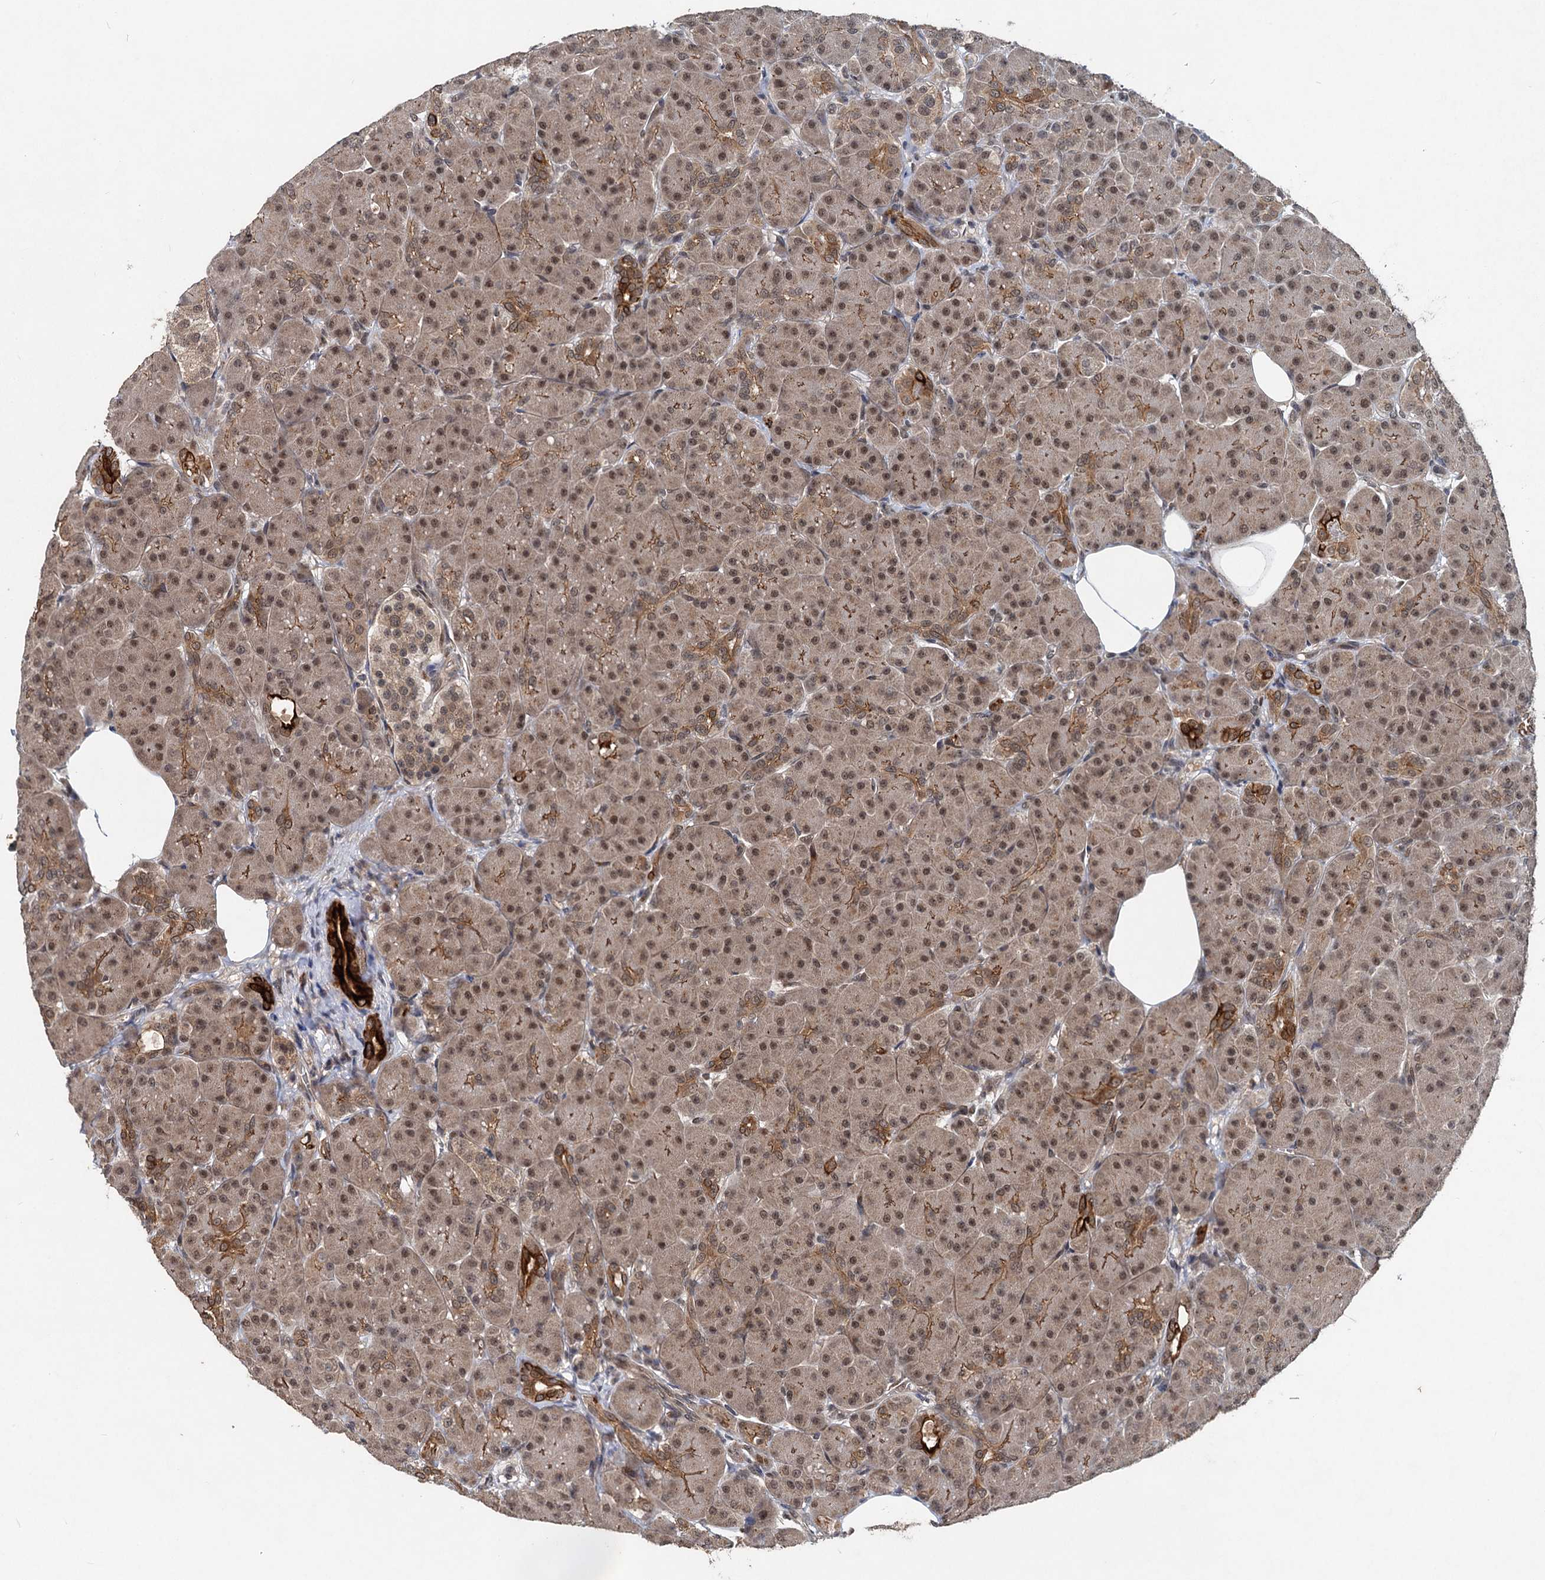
{"staining": {"intensity": "moderate", "quantity": ">75%", "location": "cytoplasmic/membranous,nuclear"}, "tissue": "pancreas", "cell_type": "Exocrine glandular cells", "image_type": "normal", "snomed": [{"axis": "morphology", "description": "Normal tissue, NOS"}, {"axis": "topography", "description": "Pancreas"}], "caption": "IHC (DAB) staining of unremarkable pancreas demonstrates moderate cytoplasmic/membranous,nuclear protein staining in approximately >75% of exocrine glandular cells. The staining was performed using DAB (3,3'-diaminobenzidine) to visualize the protein expression in brown, while the nuclei were stained in blue with hematoxylin (Magnification: 20x).", "gene": "RITA1", "patient": {"sex": "male", "age": 63}}